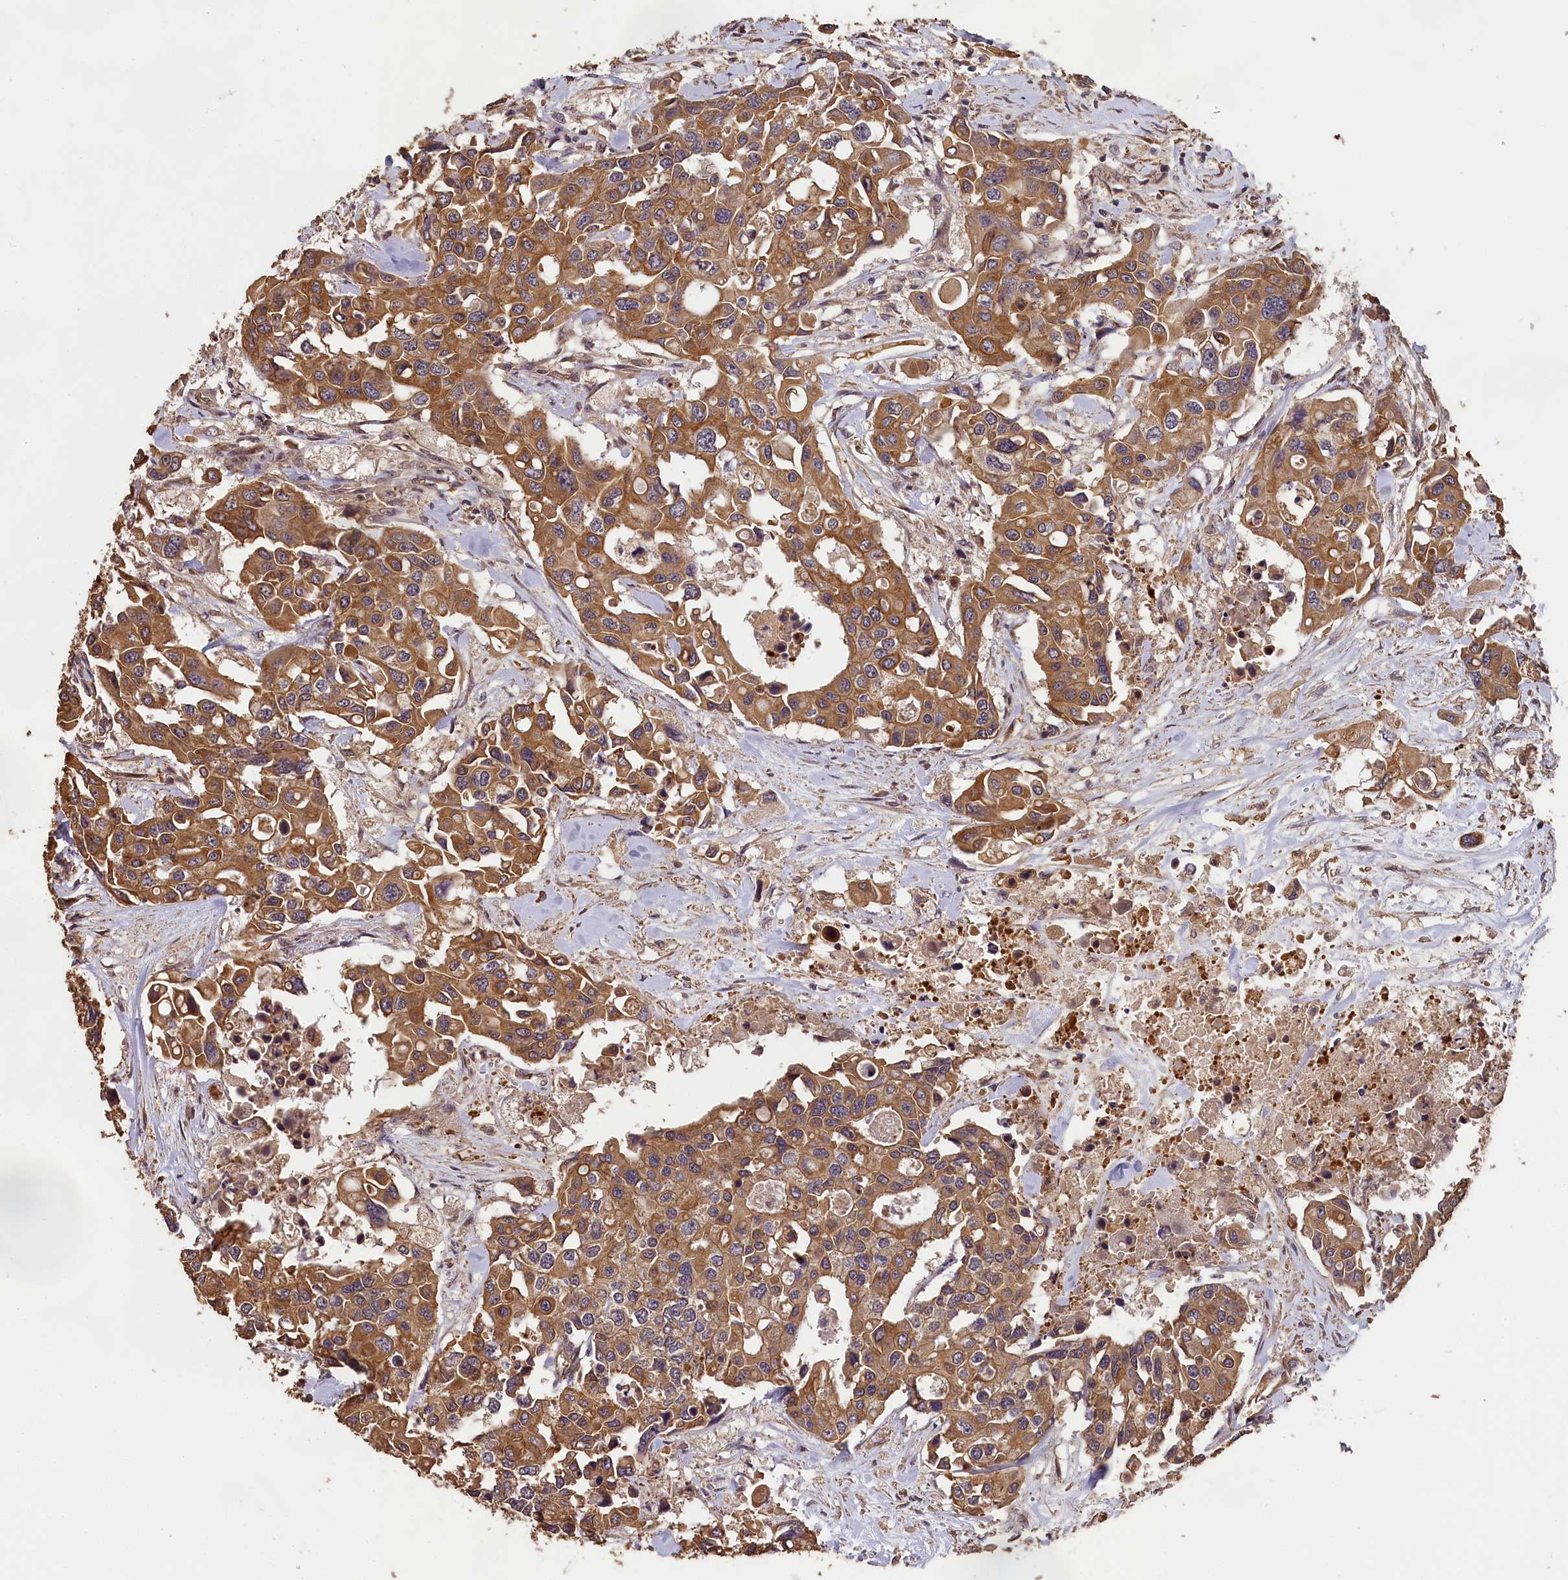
{"staining": {"intensity": "moderate", "quantity": ">75%", "location": "cytoplasmic/membranous"}, "tissue": "colorectal cancer", "cell_type": "Tumor cells", "image_type": "cancer", "snomed": [{"axis": "morphology", "description": "Adenocarcinoma, NOS"}, {"axis": "topography", "description": "Colon"}], "caption": "Human adenocarcinoma (colorectal) stained for a protein (brown) reveals moderate cytoplasmic/membranous positive positivity in approximately >75% of tumor cells.", "gene": "CHD9", "patient": {"sex": "male", "age": 77}}